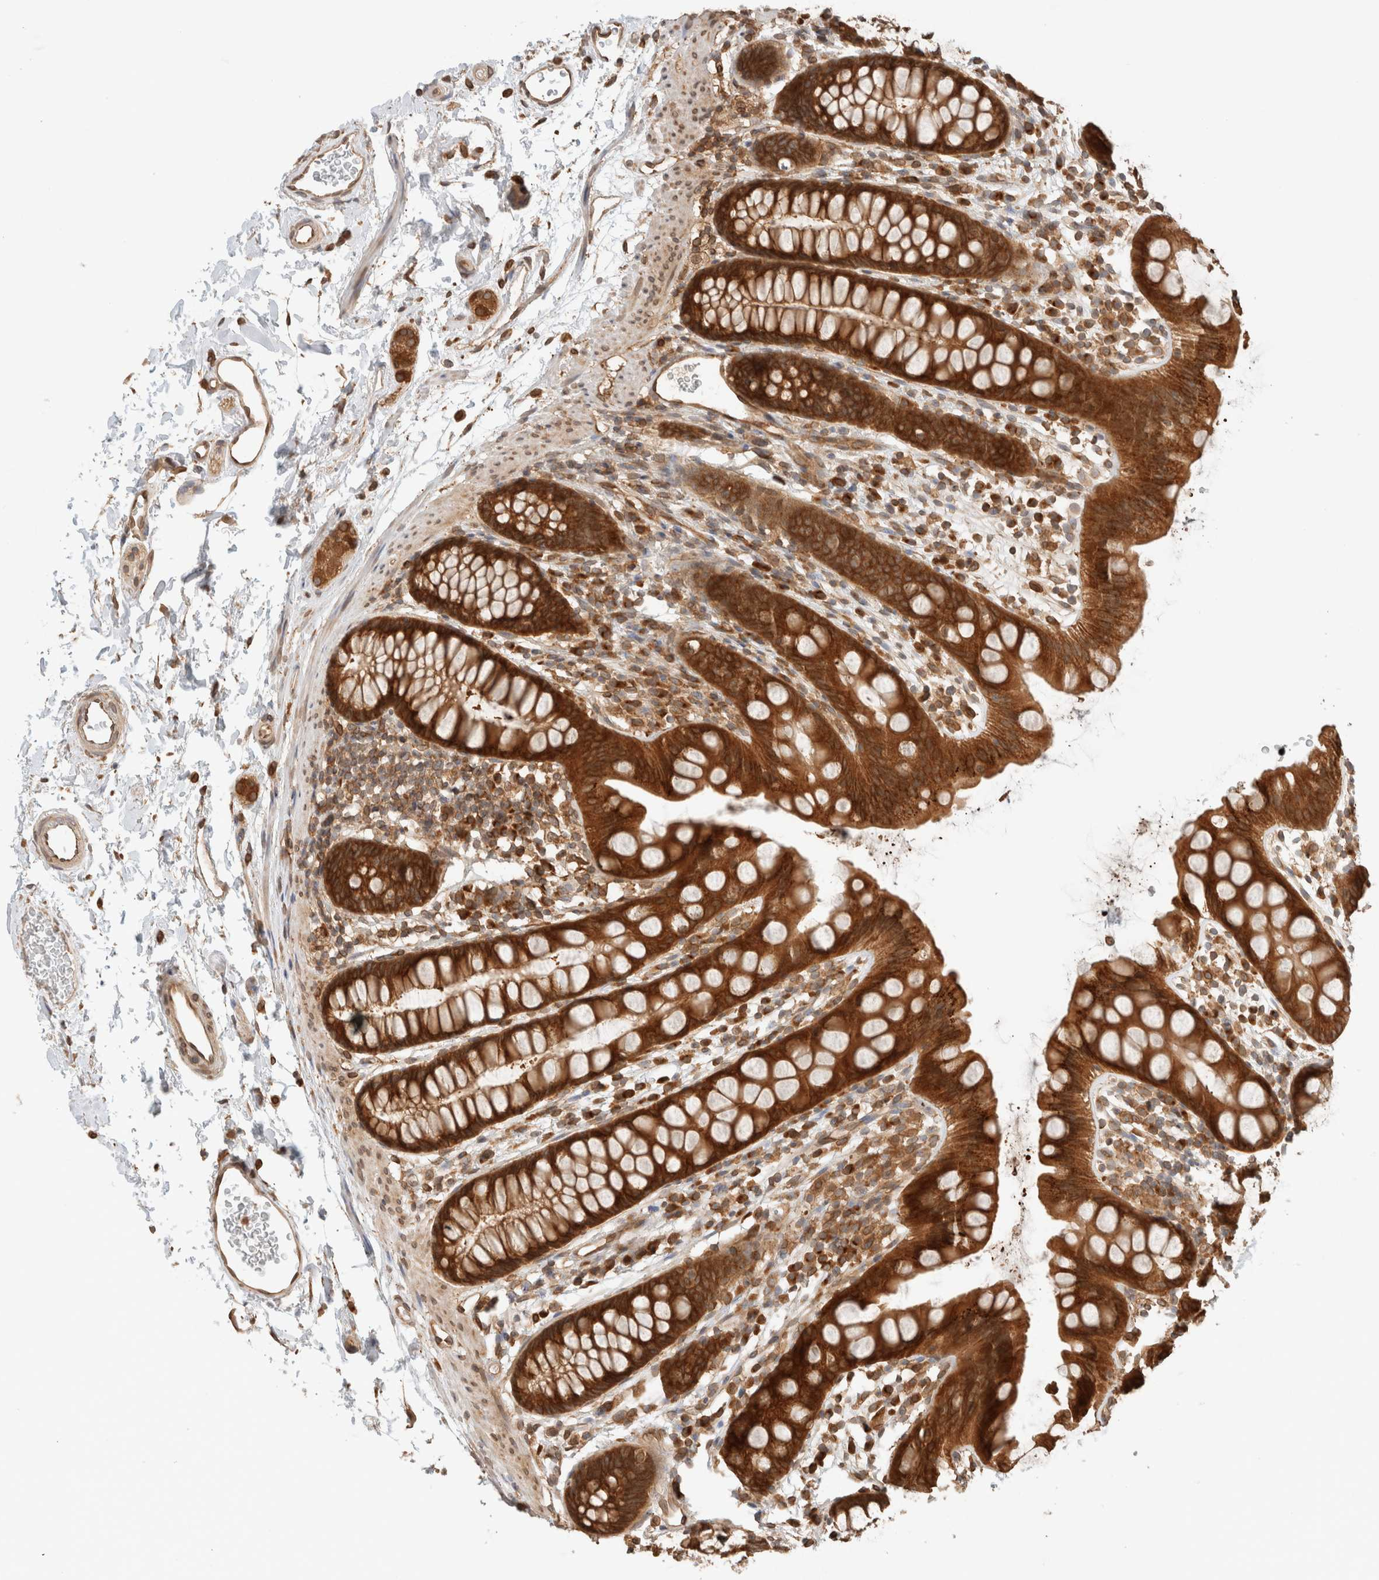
{"staining": {"intensity": "strong", "quantity": ">75%", "location": "cytoplasmic/membranous"}, "tissue": "rectum", "cell_type": "Glandular cells", "image_type": "normal", "snomed": [{"axis": "morphology", "description": "Normal tissue, NOS"}, {"axis": "topography", "description": "Rectum"}], "caption": "IHC of normal human rectum reveals high levels of strong cytoplasmic/membranous positivity in about >75% of glandular cells.", "gene": "ARFGEF2", "patient": {"sex": "female", "age": 65}}